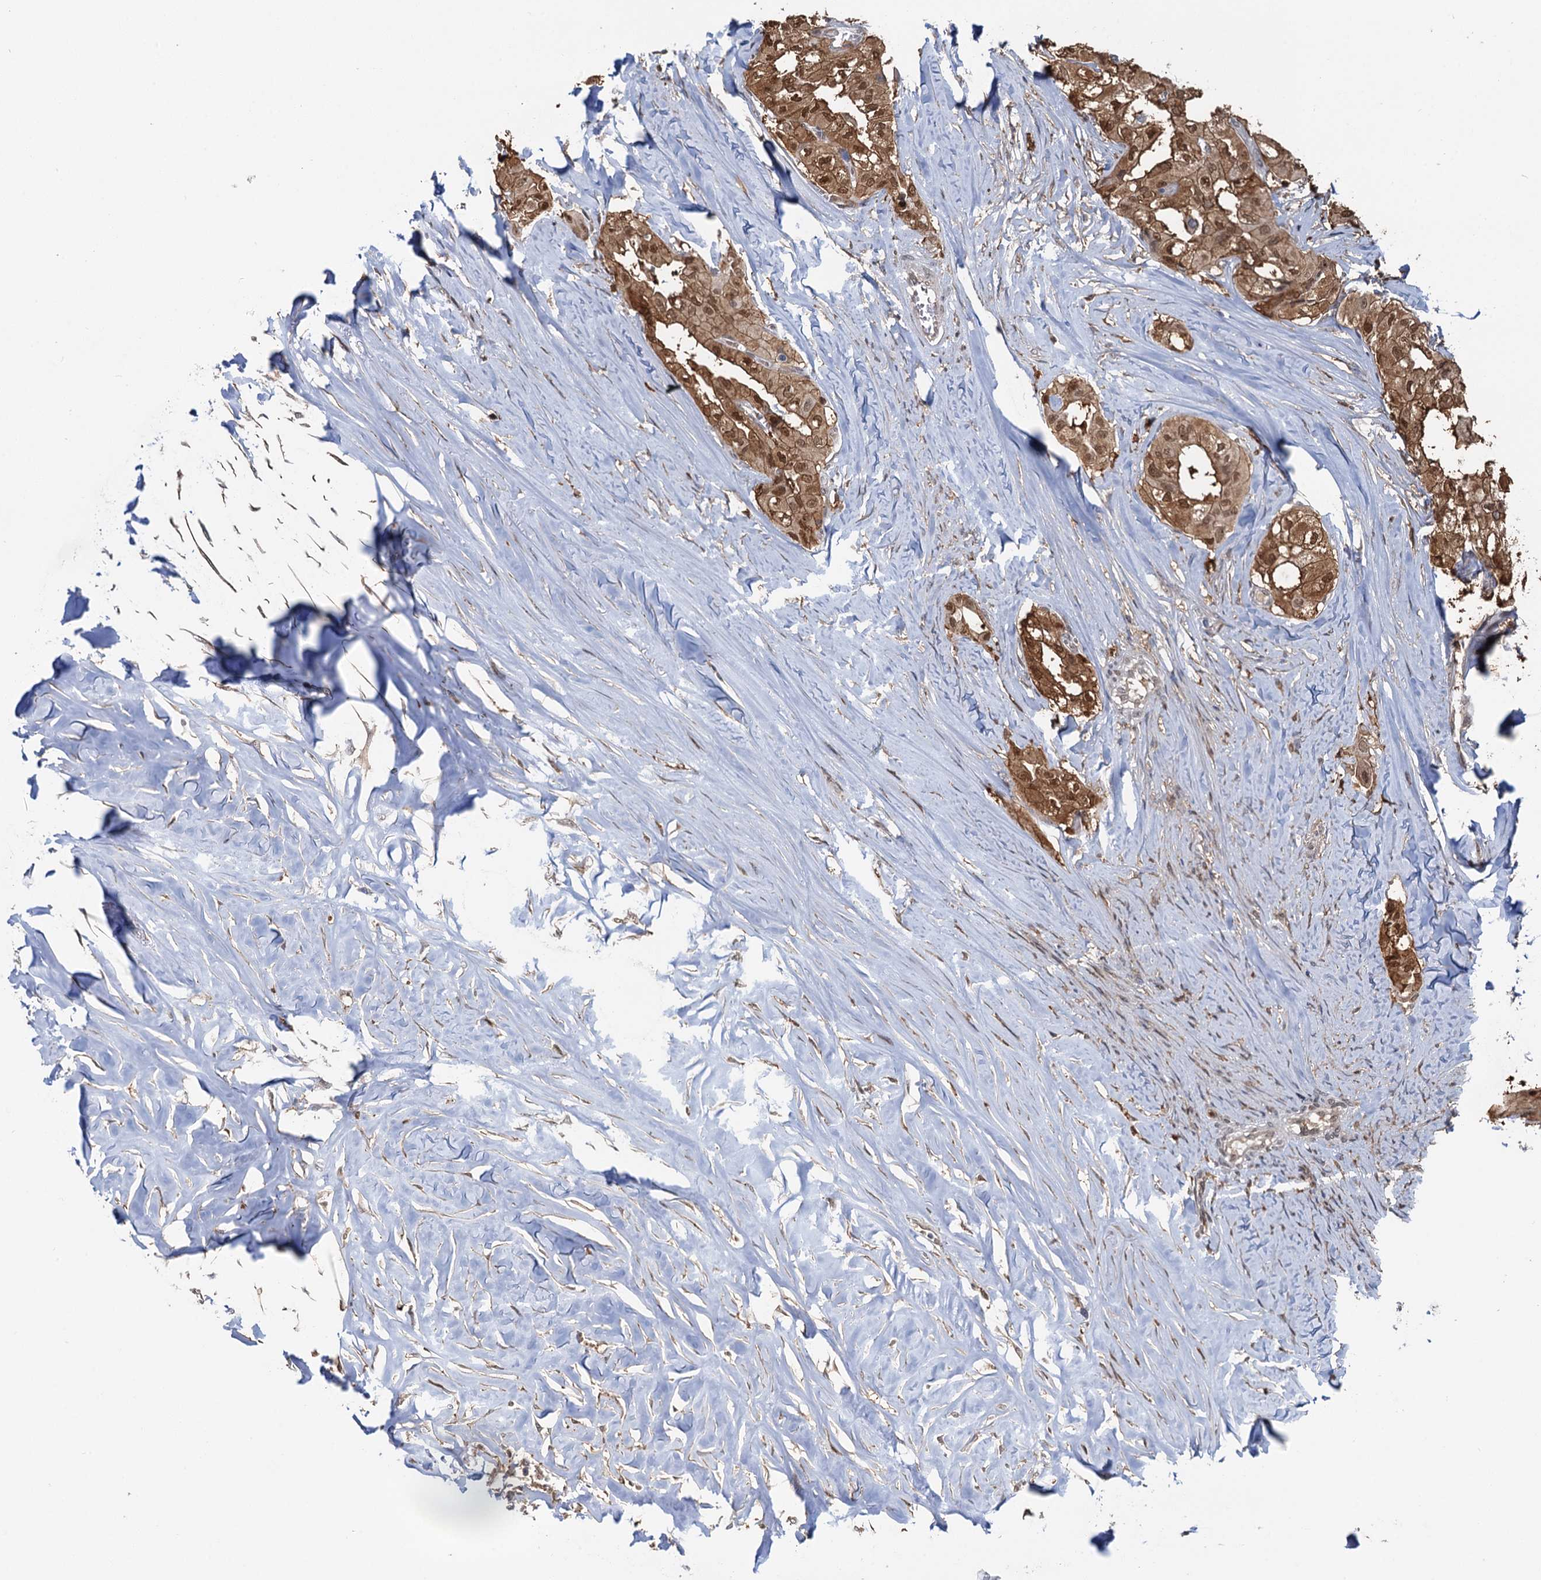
{"staining": {"intensity": "moderate", "quantity": ">75%", "location": "cytoplasmic/membranous,nuclear"}, "tissue": "thyroid cancer", "cell_type": "Tumor cells", "image_type": "cancer", "snomed": [{"axis": "morphology", "description": "Papillary adenocarcinoma, NOS"}, {"axis": "topography", "description": "Thyroid gland"}], "caption": "Papillary adenocarcinoma (thyroid) stained with immunohistochemistry displays moderate cytoplasmic/membranous and nuclear expression in approximately >75% of tumor cells.", "gene": "ZNF609", "patient": {"sex": "female", "age": 59}}